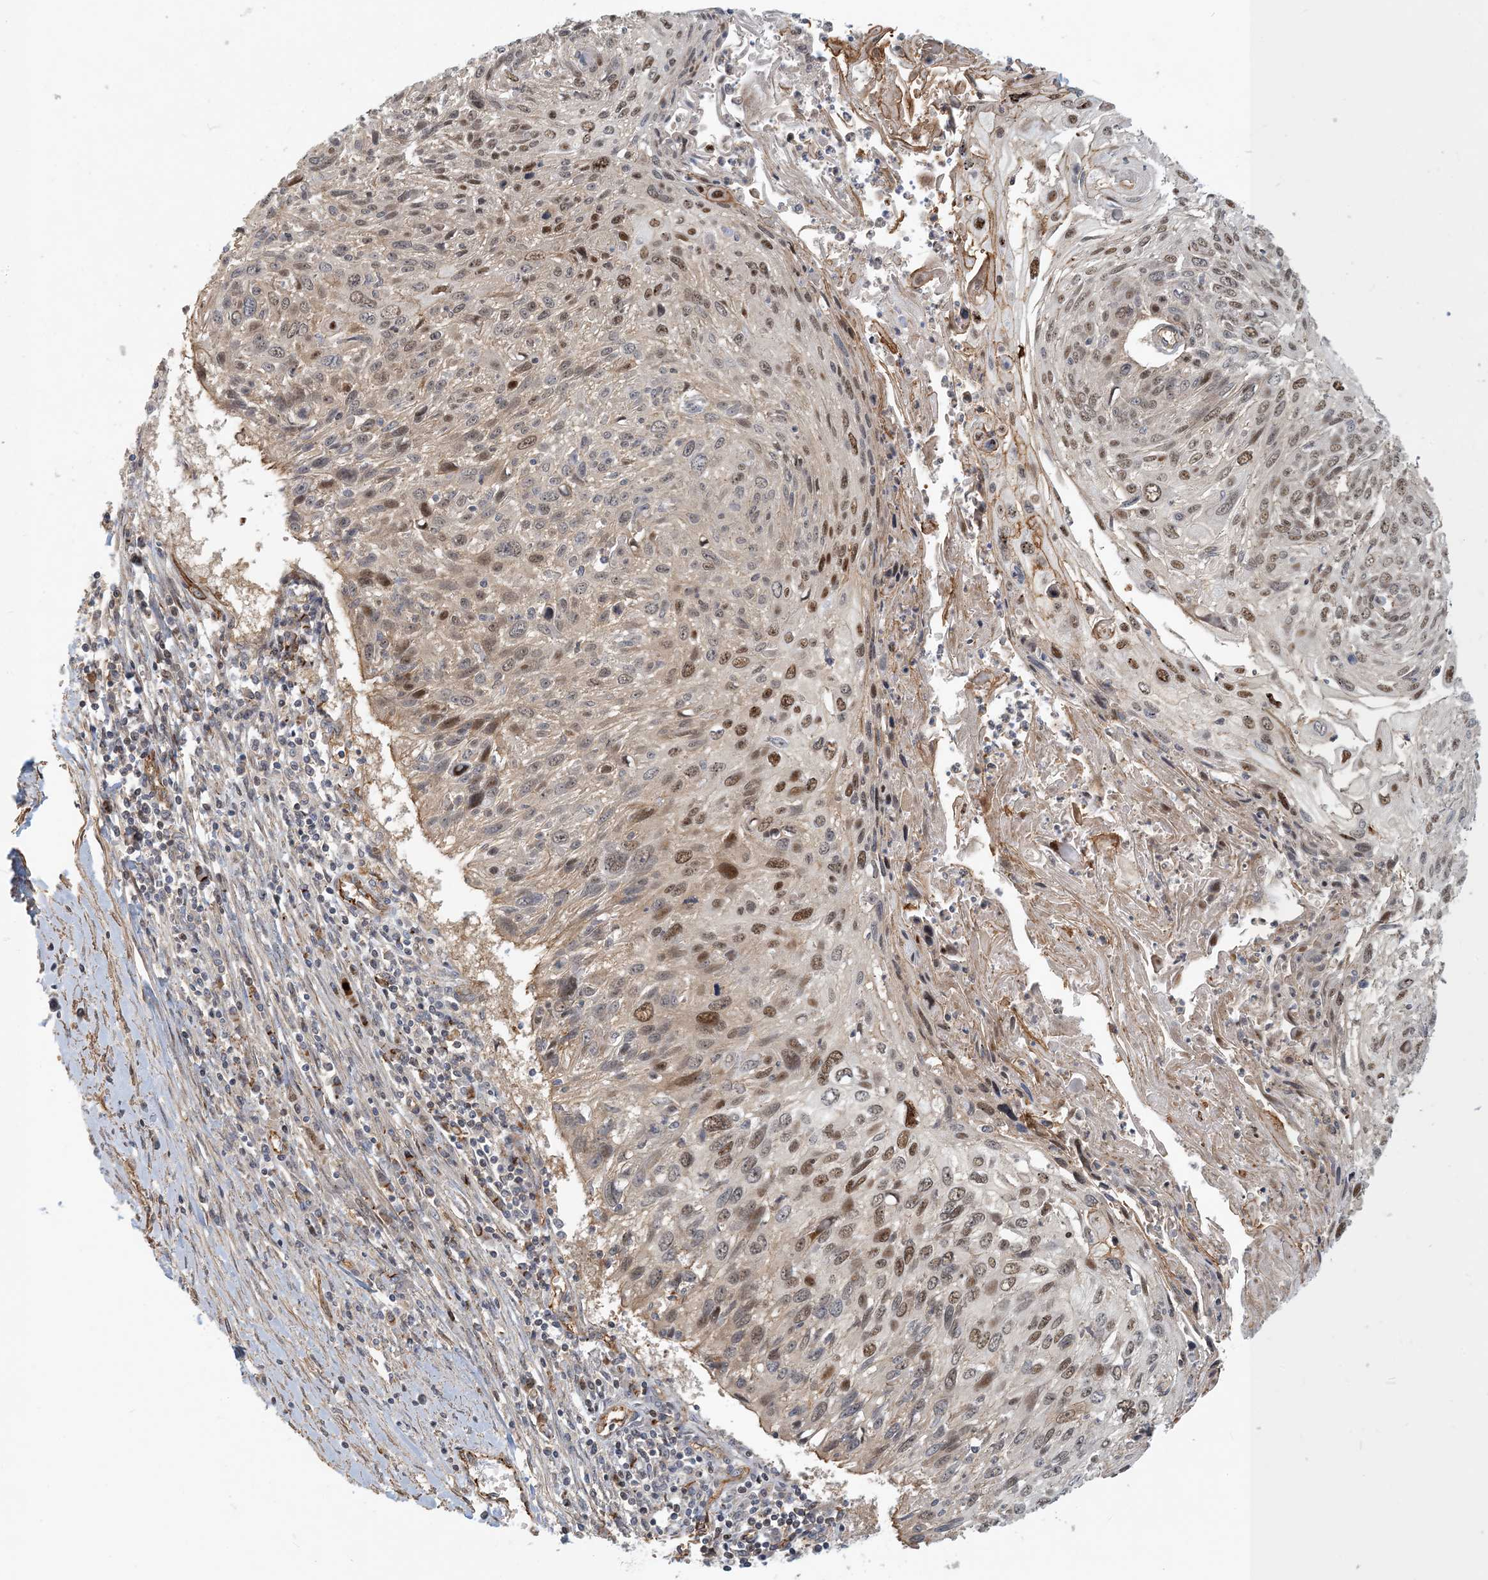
{"staining": {"intensity": "moderate", "quantity": "25%-75%", "location": "nuclear"}, "tissue": "cervical cancer", "cell_type": "Tumor cells", "image_type": "cancer", "snomed": [{"axis": "morphology", "description": "Squamous cell carcinoma, NOS"}, {"axis": "topography", "description": "Cervix"}], "caption": "A brown stain highlights moderate nuclear expression of a protein in human cervical squamous cell carcinoma tumor cells. The staining is performed using DAB (3,3'-diaminobenzidine) brown chromogen to label protein expression. The nuclei are counter-stained blue using hematoxylin.", "gene": "MAPKBP1", "patient": {"sex": "female", "age": 51}}